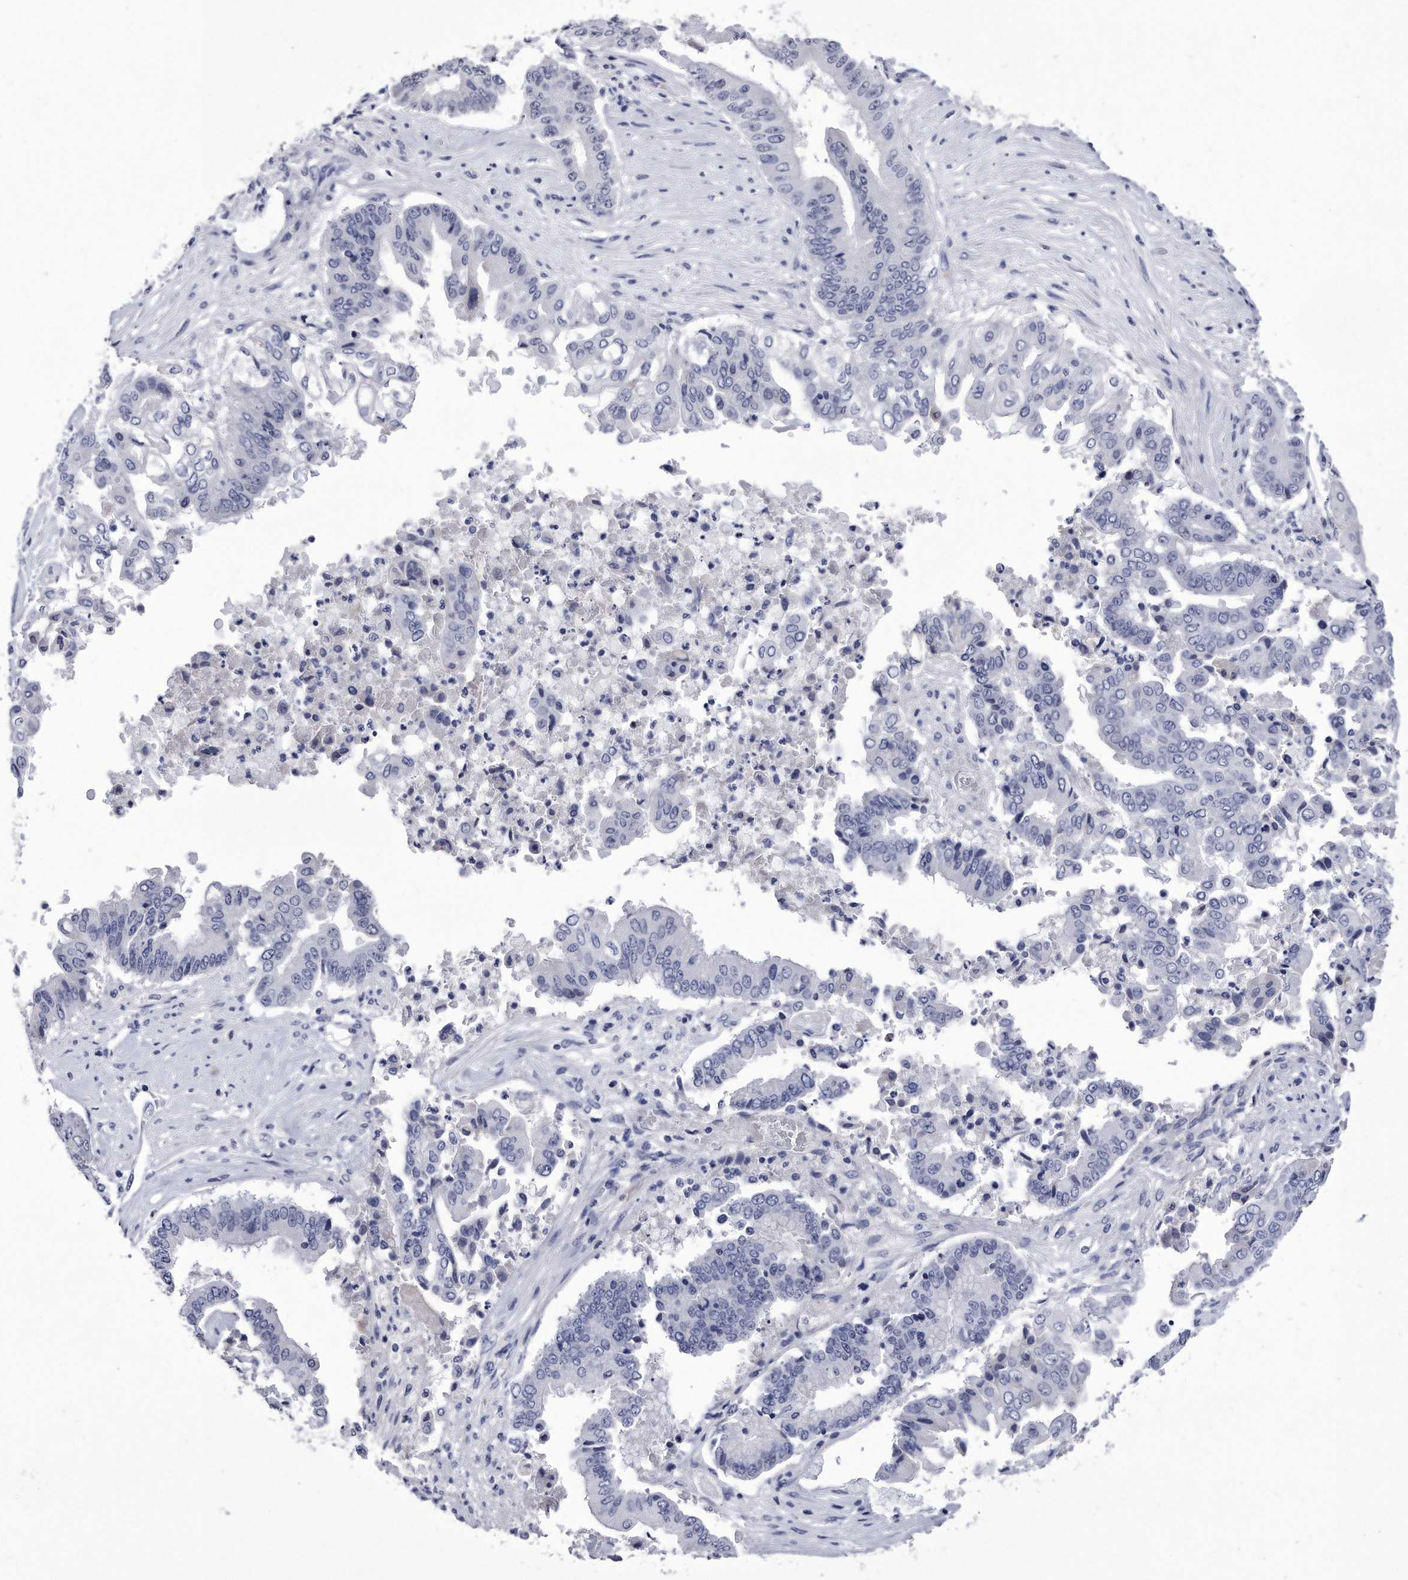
{"staining": {"intensity": "negative", "quantity": "none", "location": "none"}, "tissue": "pancreatic cancer", "cell_type": "Tumor cells", "image_type": "cancer", "snomed": [{"axis": "morphology", "description": "Adenocarcinoma, NOS"}, {"axis": "topography", "description": "Pancreas"}], "caption": "Immunohistochemistry (IHC) image of neoplastic tissue: pancreatic cancer (adenocarcinoma) stained with DAB (3,3'-diaminobenzidine) shows no significant protein expression in tumor cells.", "gene": "KCTD8", "patient": {"sex": "female", "age": 77}}